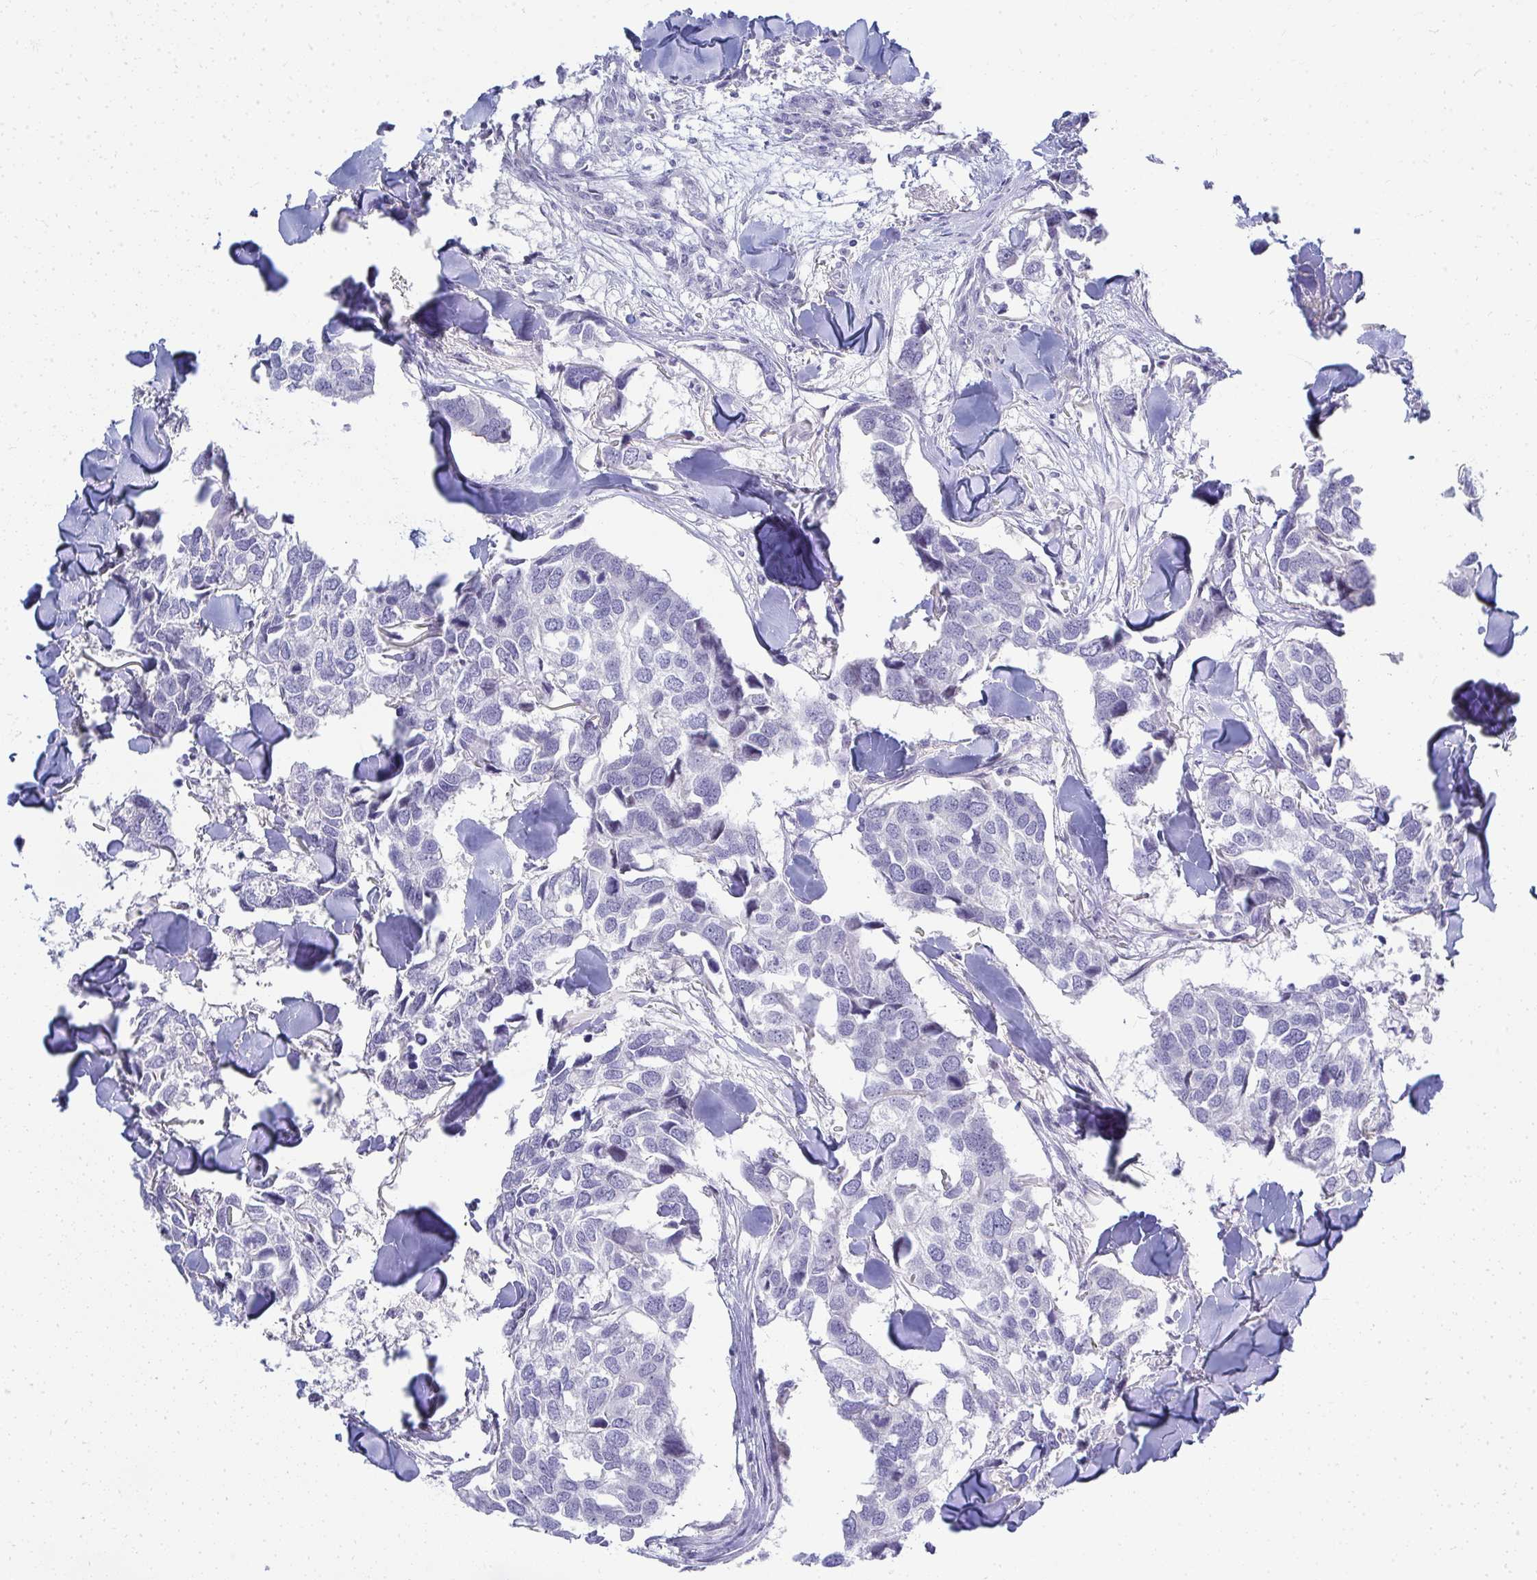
{"staining": {"intensity": "negative", "quantity": "none", "location": "none"}, "tissue": "breast cancer", "cell_type": "Tumor cells", "image_type": "cancer", "snomed": [{"axis": "morphology", "description": "Duct carcinoma"}, {"axis": "topography", "description": "Breast"}], "caption": "Immunohistochemistry of human breast infiltrating ductal carcinoma reveals no positivity in tumor cells.", "gene": "EID3", "patient": {"sex": "female", "age": 83}}